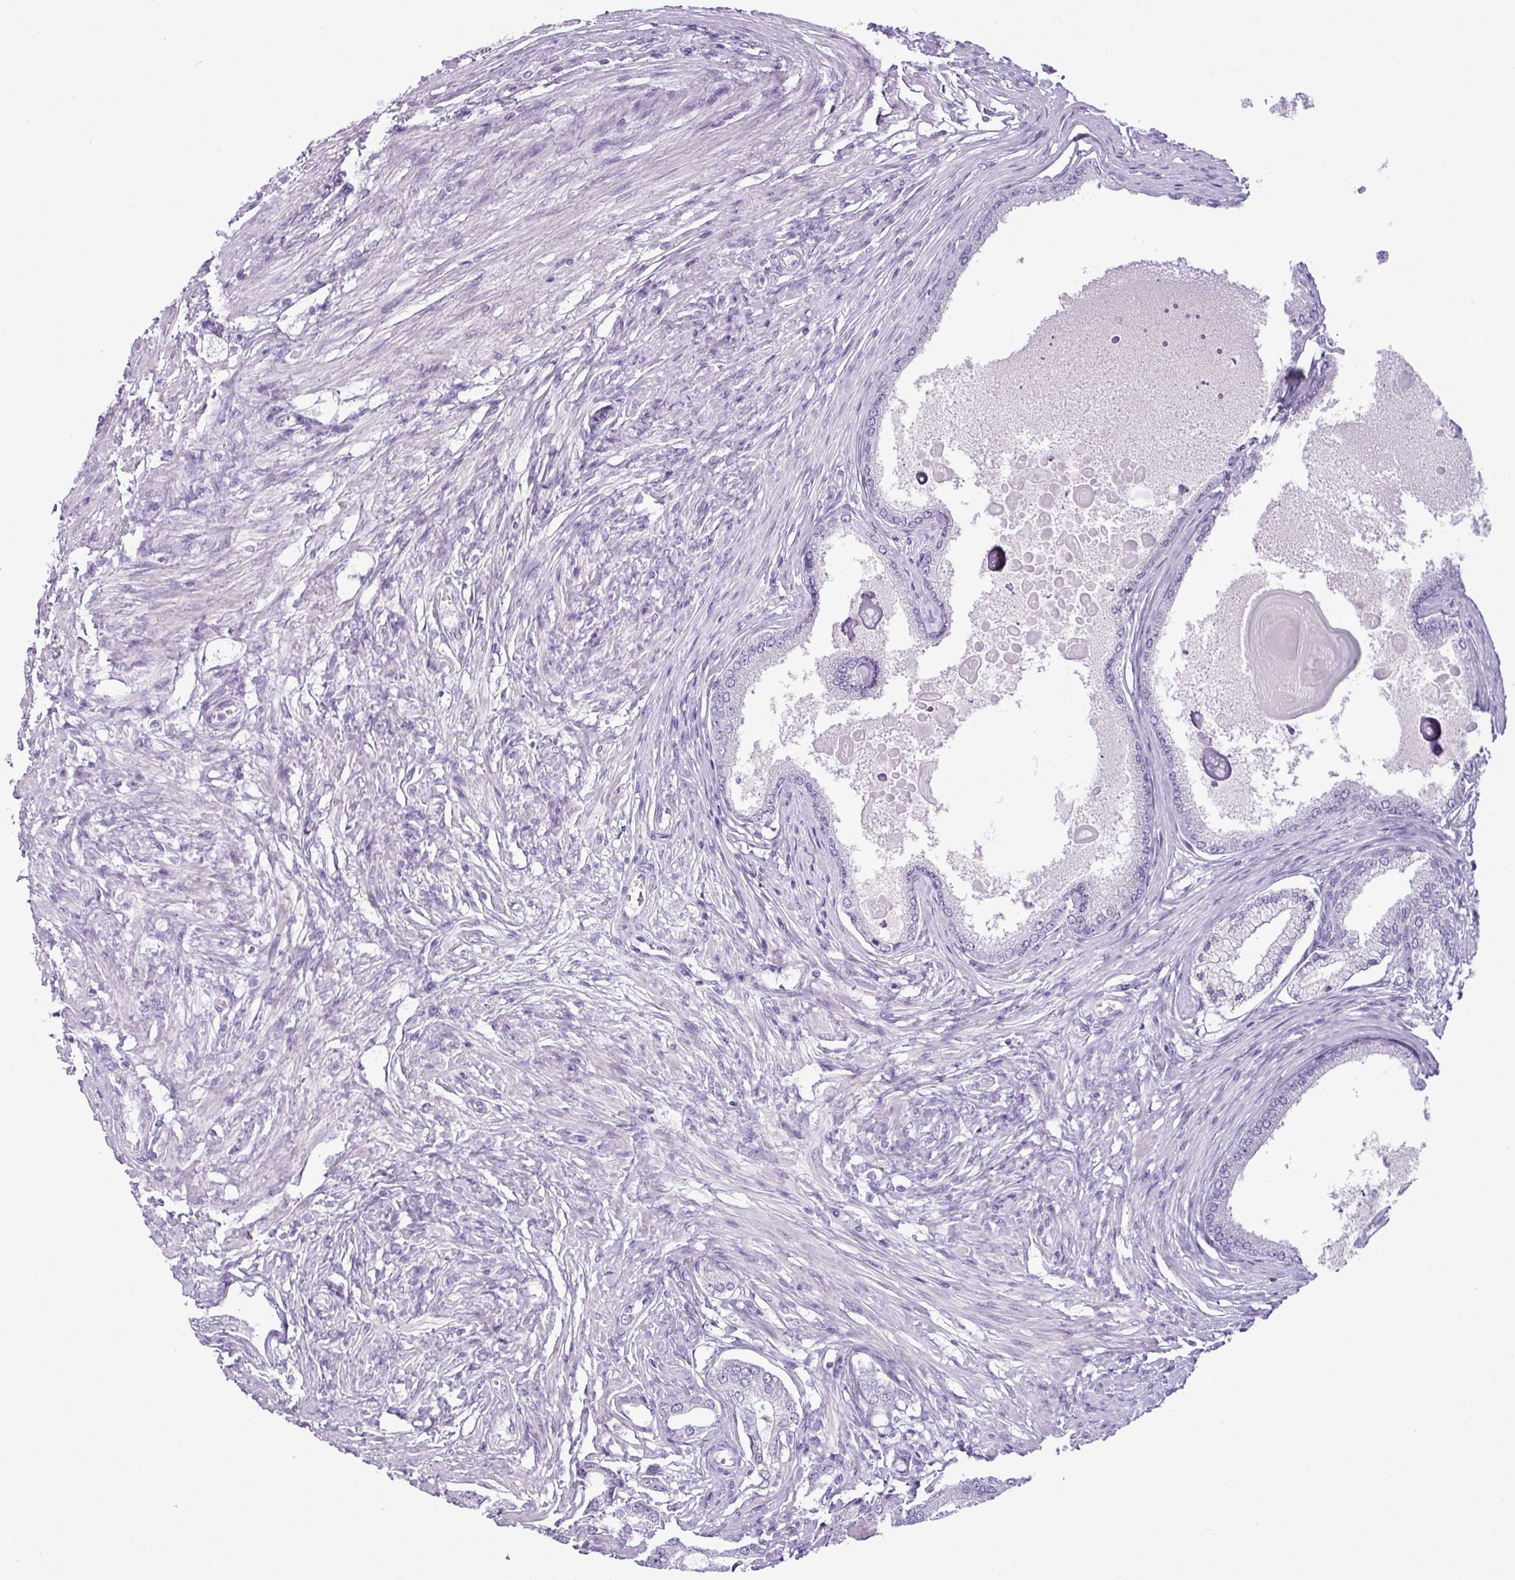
{"staining": {"intensity": "negative", "quantity": "none", "location": "none"}, "tissue": "prostate cancer", "cell_type": "Tumor cells", "image_type": "cancer", "snomed": [{"axis": "morphology", "description": "Adenocarcinoma, High grade"}, {"axis": "topography", "description": "Prostate"}], "caption": "IHC of adenocarcinoma (high-grade) (prostate) reveals no staining in tumor cells. The staining was performed using DAB (3,3'-diaminobenzidine) to visualize the protein expression in brown, while the nuclei were stained in blue with hematoxylin (Magnification: 20x).", "gene": "CDH16", "patient": {"sex": "male", "age": 69}}